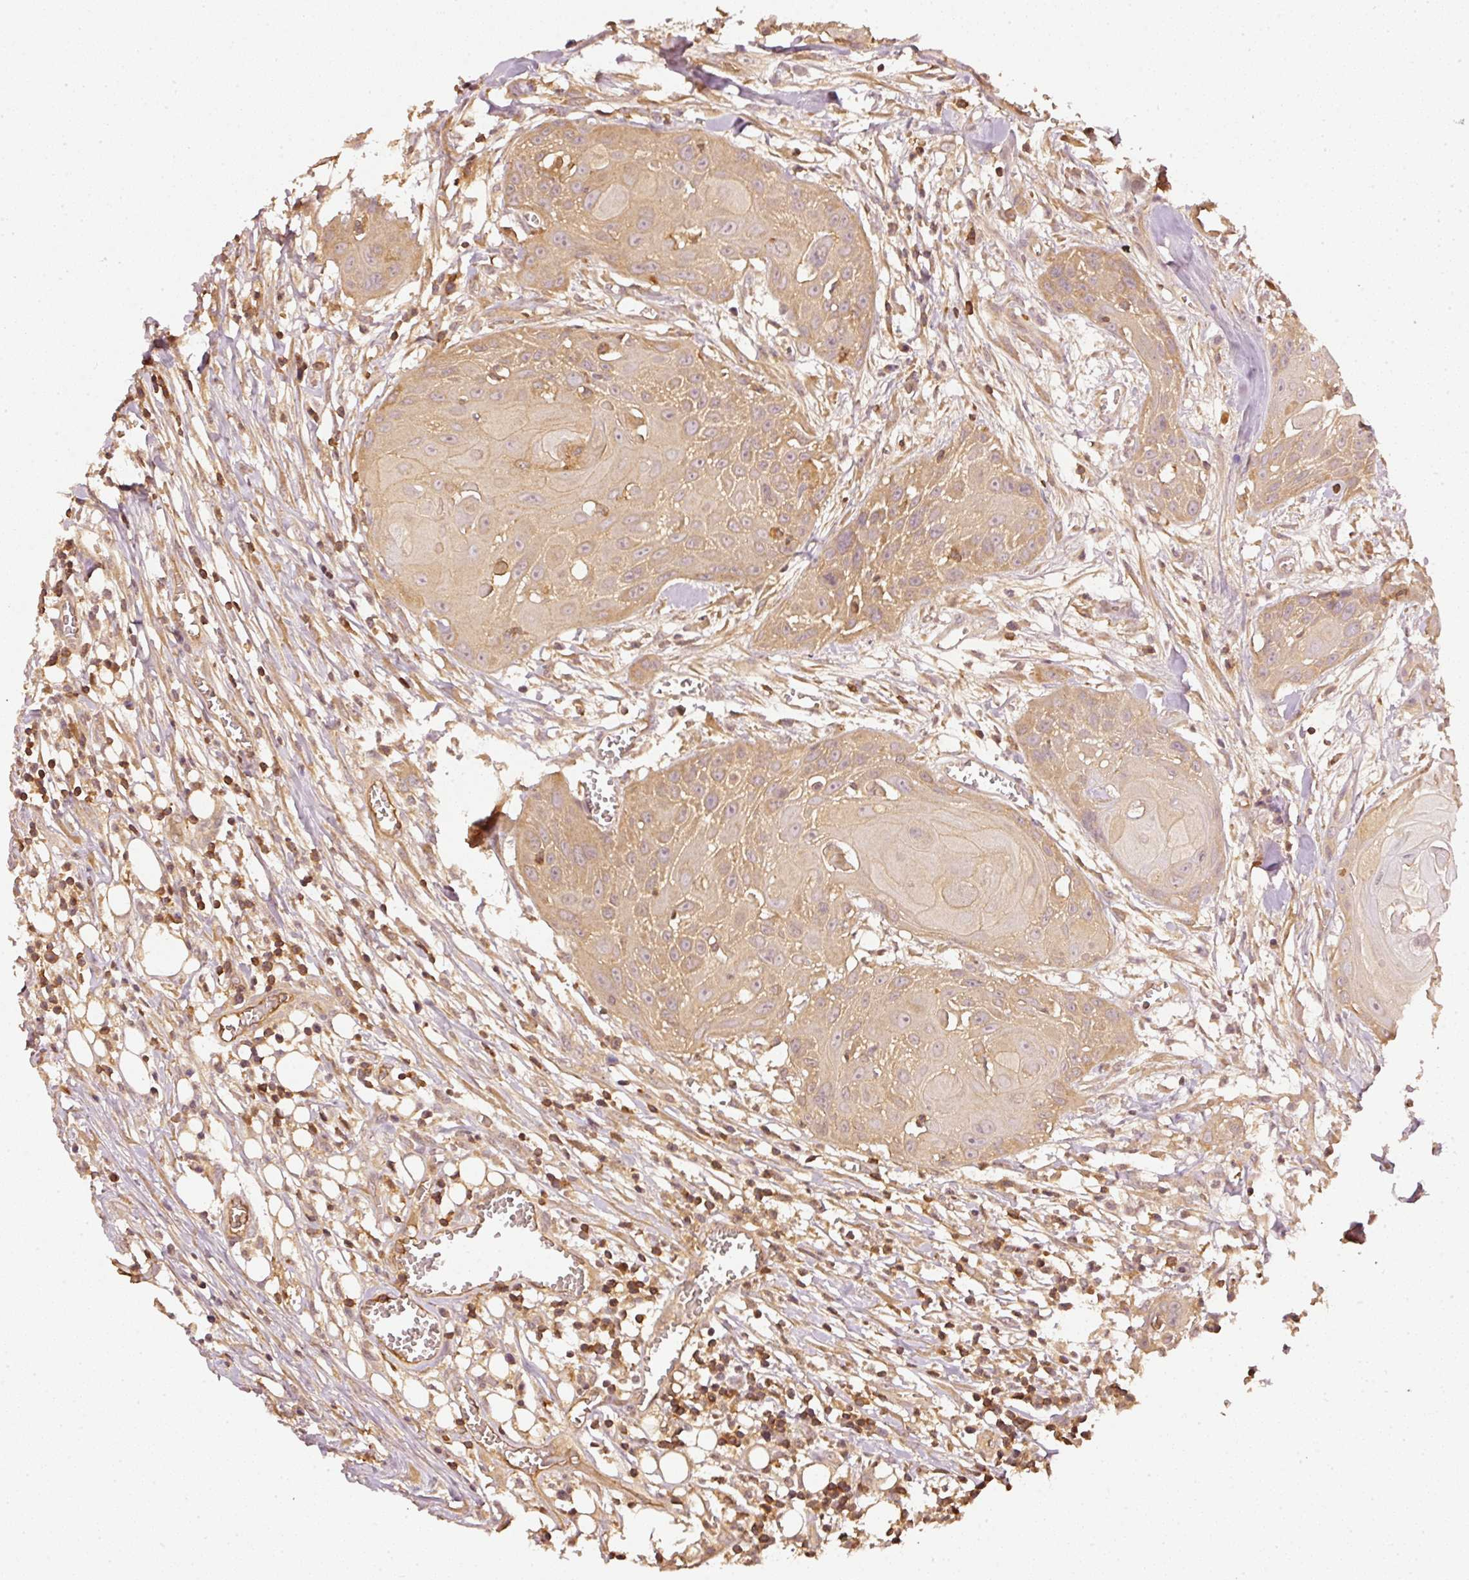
{"staining": {"intensity": "moderate", "quantity": ">75%", "location": "cytoplasmic/membranous"}, "tissue": "head and neck cancer", "cell_type": "Tumor cells", "image_type": "cancer", "snomed": [{"axis": "morphology", "description": "Squamous cell carcinoma, NOS"}, {"axis": "topography", "description": "Lymph node"}, {"axis": "topography", "description": "Salivary gland"}, {"axis": "topography", "description": "Head-Neck"}], "caption": "Moderate cytoplasmic/membranous staining for a protein is appreciated in about >75% of tumor cells of squamous cell carcinoma (head and neck) using IHC.", "gene": "EVL", "patient": {"sex": "female", "age": 74}}